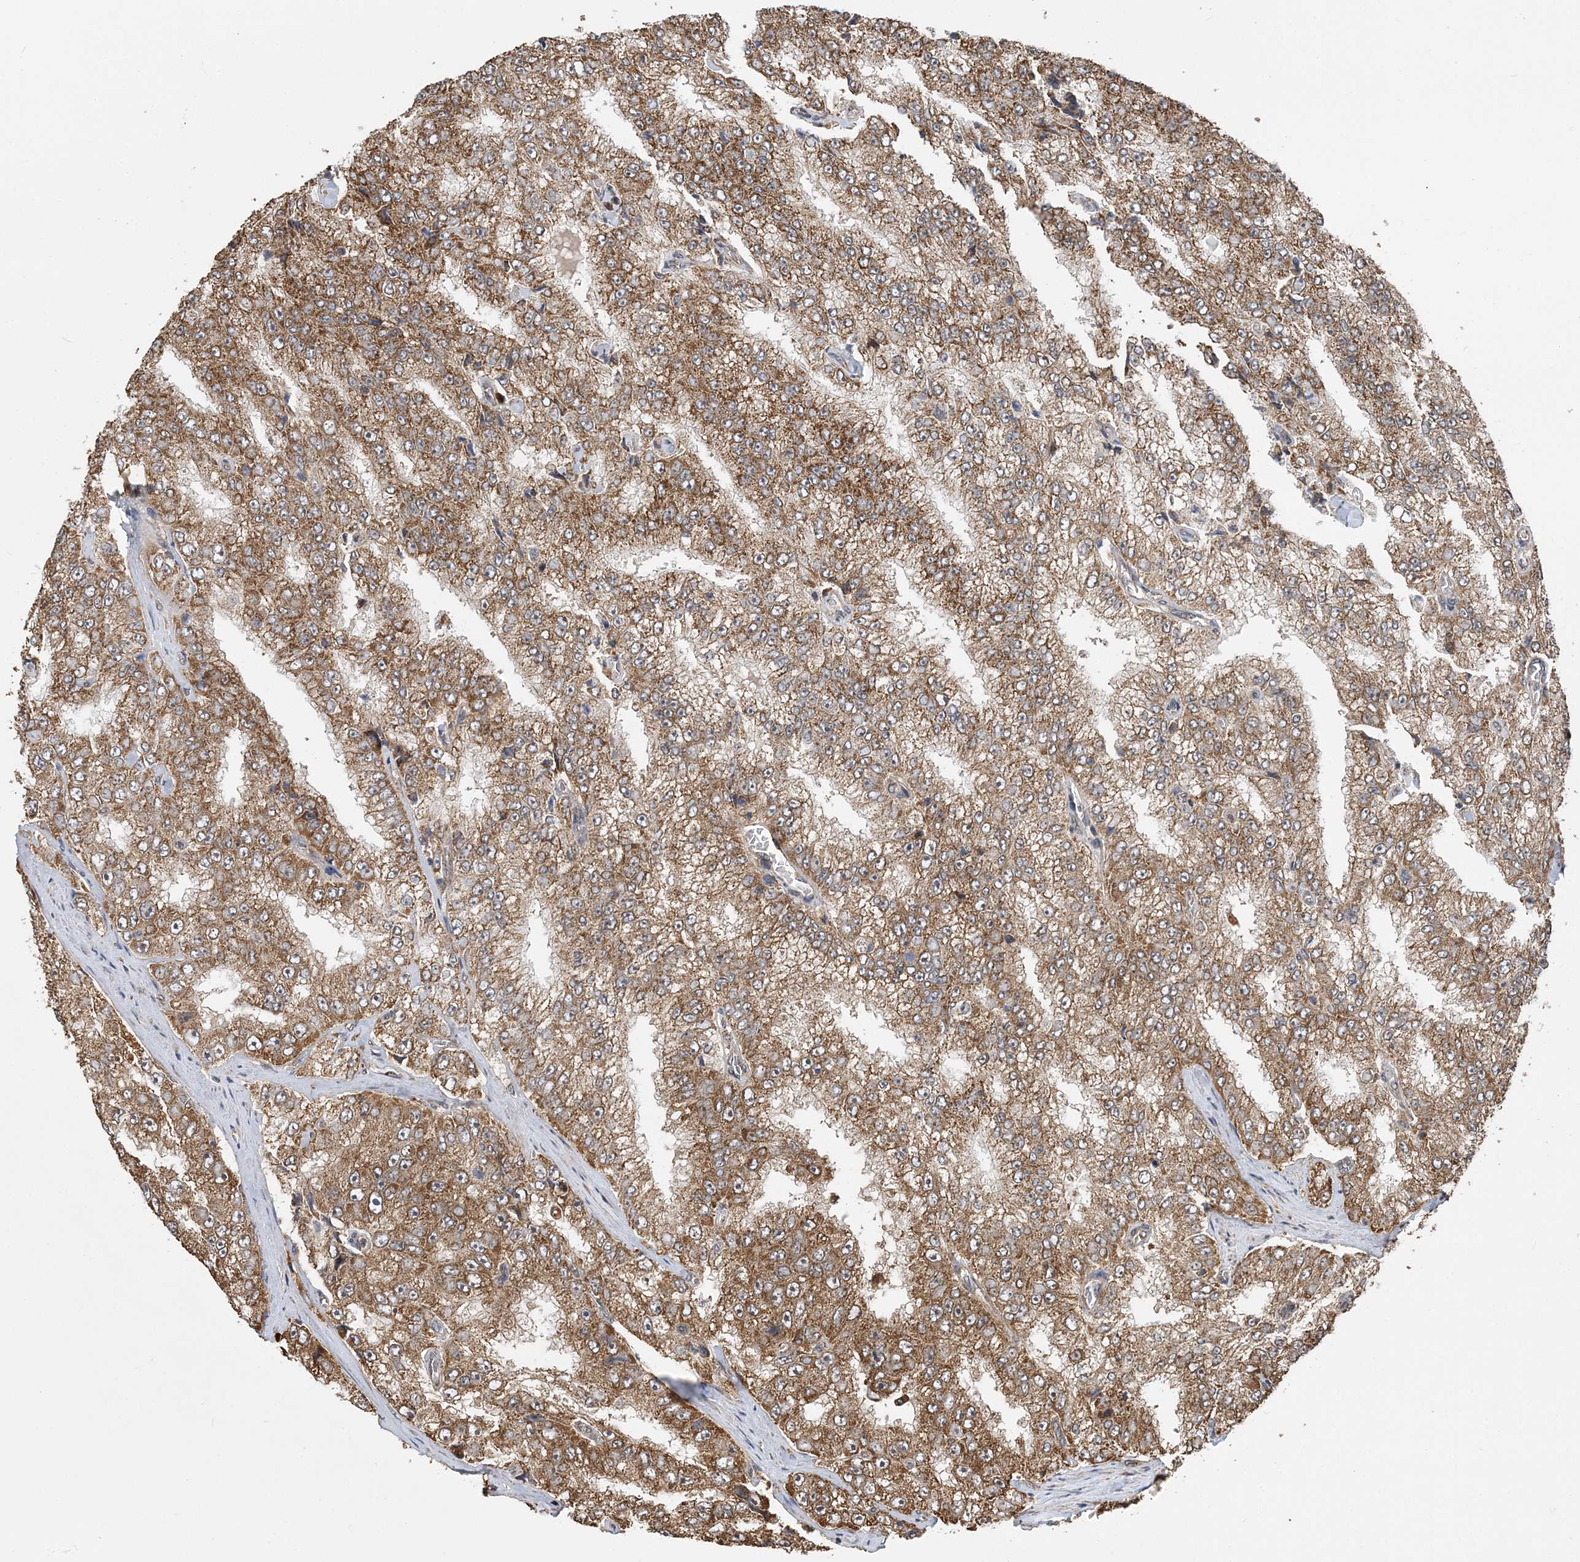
{"staining": {"intensity": "moderate", "quantity": ">75%", "location": "cytoplasmic/membranous"}, "tissue": "prostate cancer", "cell_type": "Tumor cells", "image_type": "cancer", "snomed": [{"axis": "morphology", "description": "Adenocarcinoma, High grade"}, {"axis": "topography", "description": "Prostate"}], "caption": "Prostate cancer stained with immunohistochemistry shows moderate cytoplasmic/membranous expression in about >75% of tumor cells. (brown staining indicates protein expression, while blue staining denotes nuclei).", "gene": "PCBP1", "patient": {"sex": "male", "age": 58}}